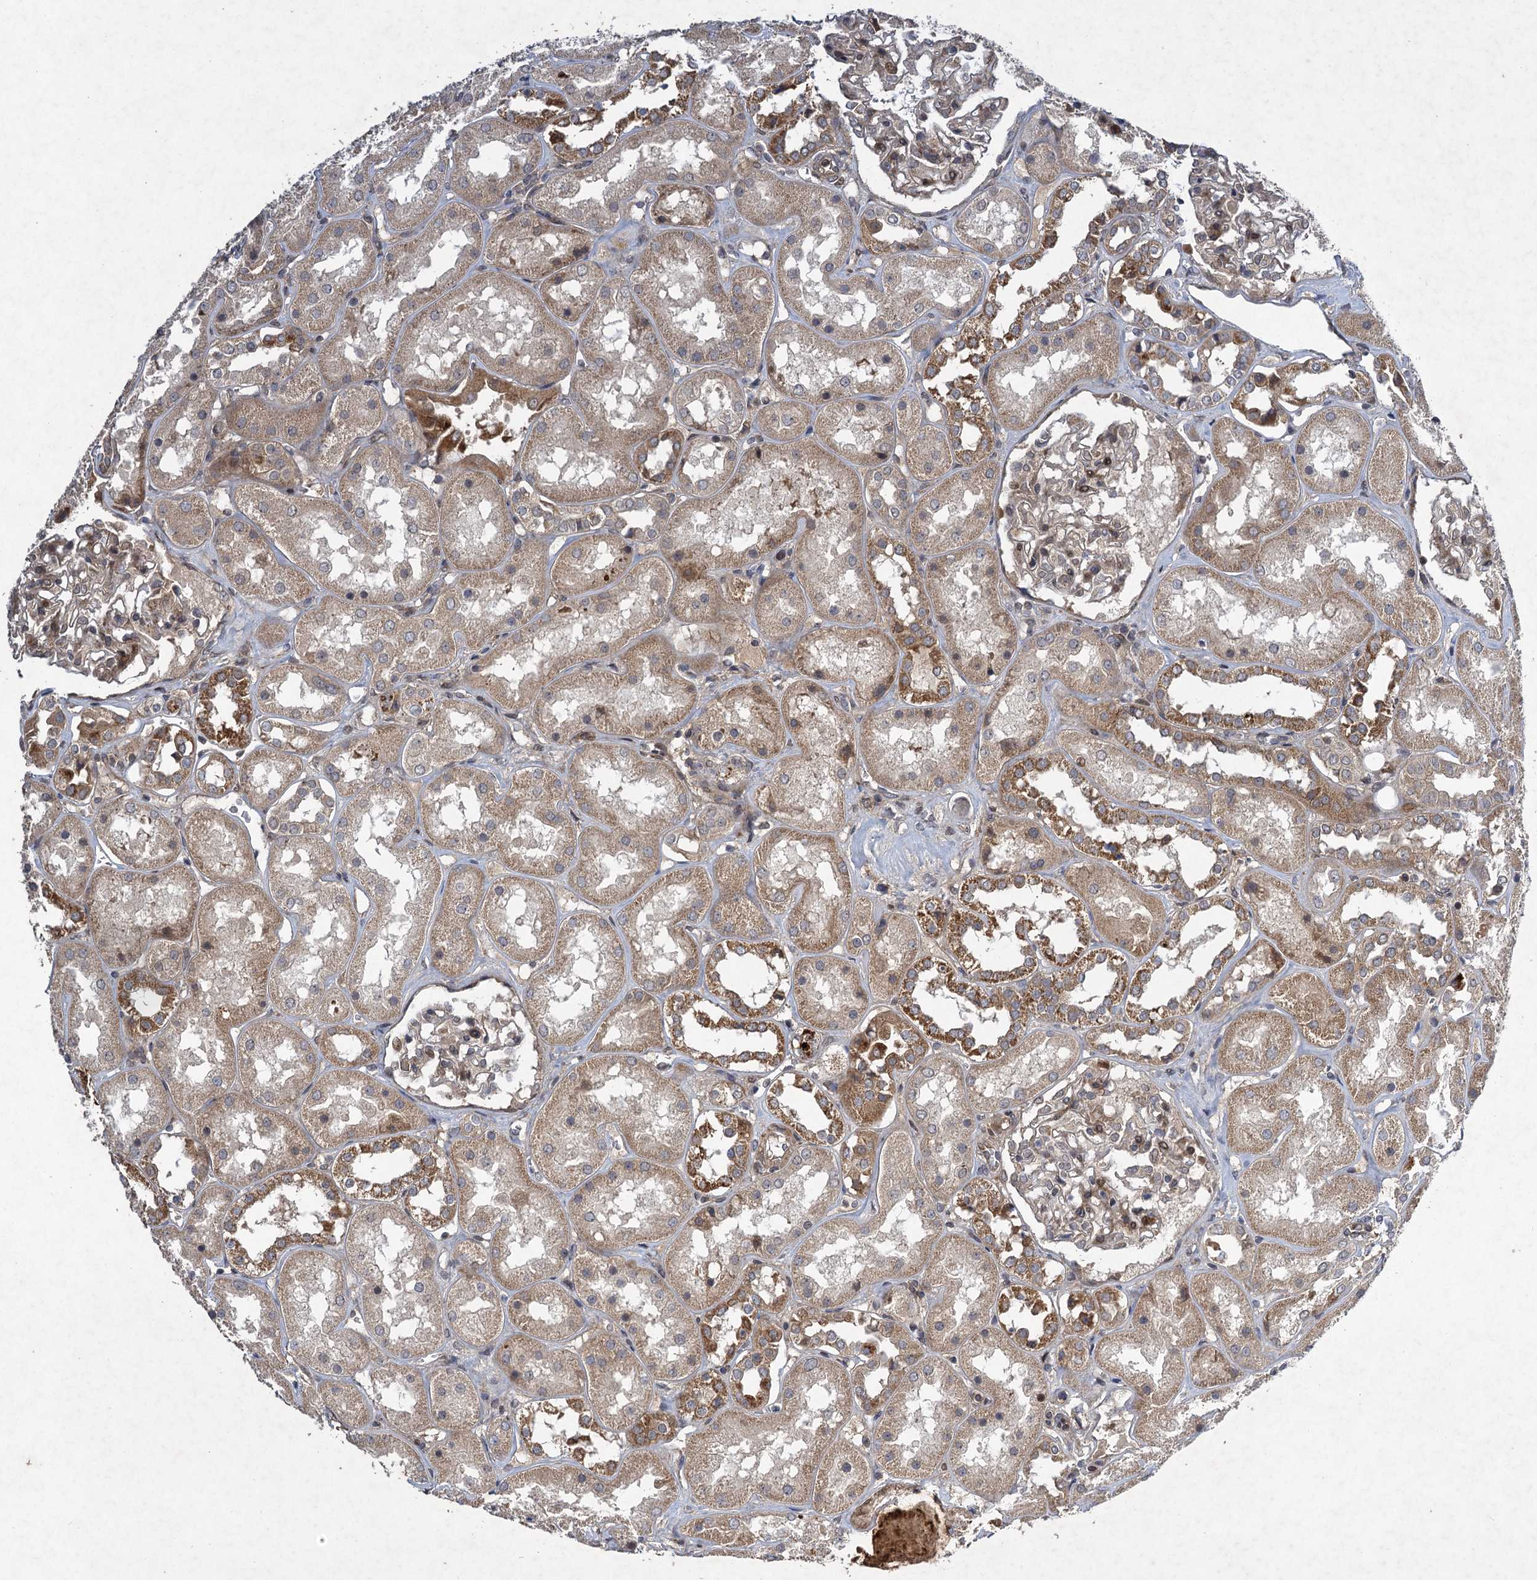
{"staining": {"intensity": "moderate", "quantity": "25%-75%", "location": "cytoplasmic/membranous"}, "tissue": "kidney", "cell_type": "Cells in glomeruli", "image_type": "normal", "snomed": [{"axis": "morphology", "description": "Normal tissue, NOS"}, {"axis": "topography", "description": "Kidney"}], "caption": "The image displays immunohistochemical staining of normal kidney. There is moderate cytoplasmic/membranous staining is seen in approximately 25%-75% of cells in glomeruli.", "gene": "NUDT22", "patient": {"sex": "male", "age": 70}}